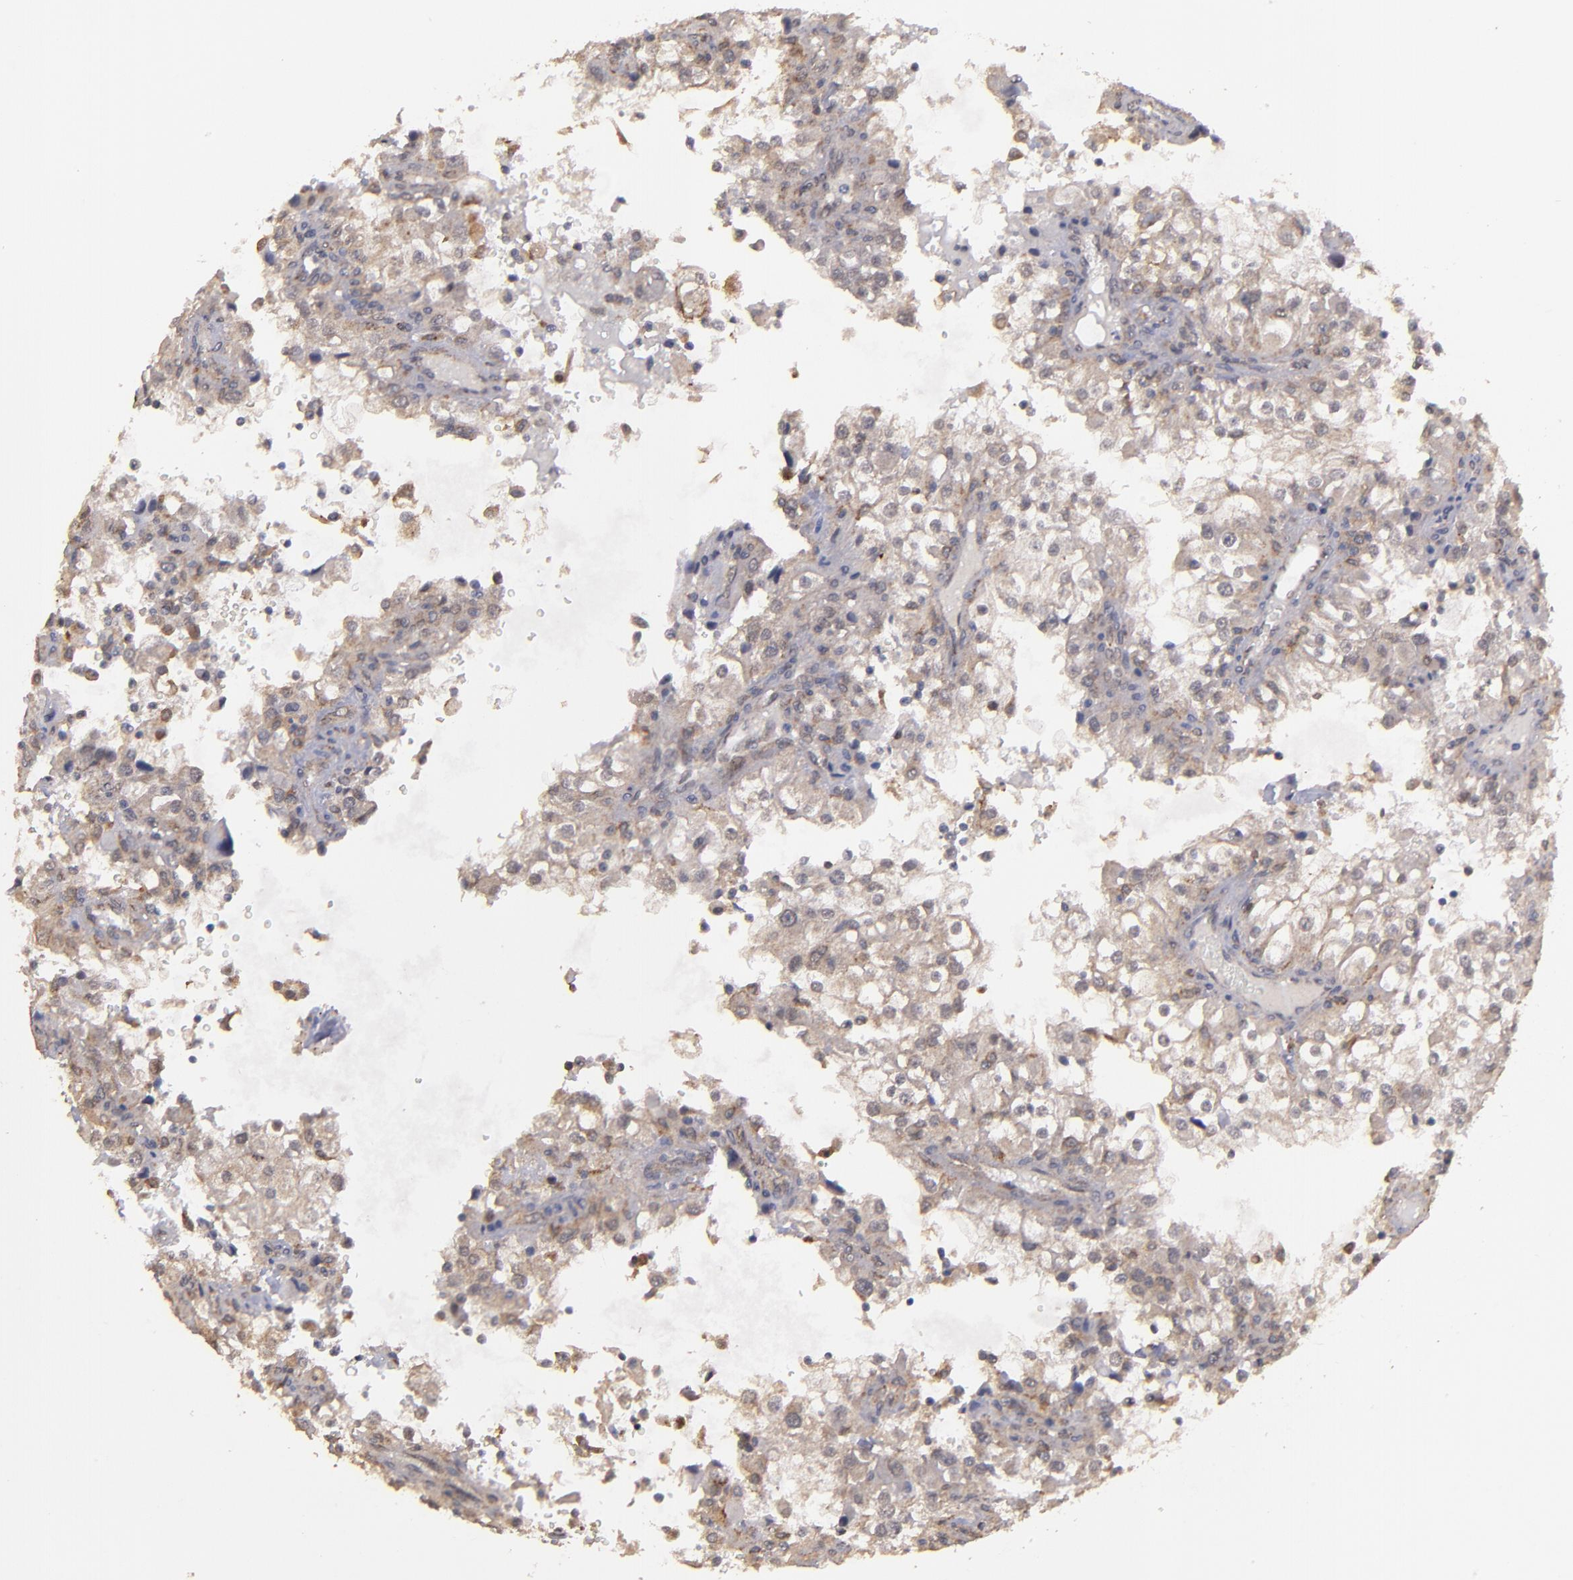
{"staining": {"intensity": "weak", "quantity": "25%-75%", "location": "cytoplasmic/membranous"}, "tissue": "renal cancer", "cell_type": "Tumor cells", "image_type": "cancer", "snomed": [{"axis": "morphology", "description": "Adenocarcinoma, NOS"}, {"axis": "topography", "description": "Kidney"}], "caption": "Protein staining of renal cancer (adenocarcinoma) tissue shows weak cytoplasmic/membranous staining in about 25%-75% of tumor cells.", "gene": "SIPA1L1", "patient": {"sex": "female", "age": 52}}